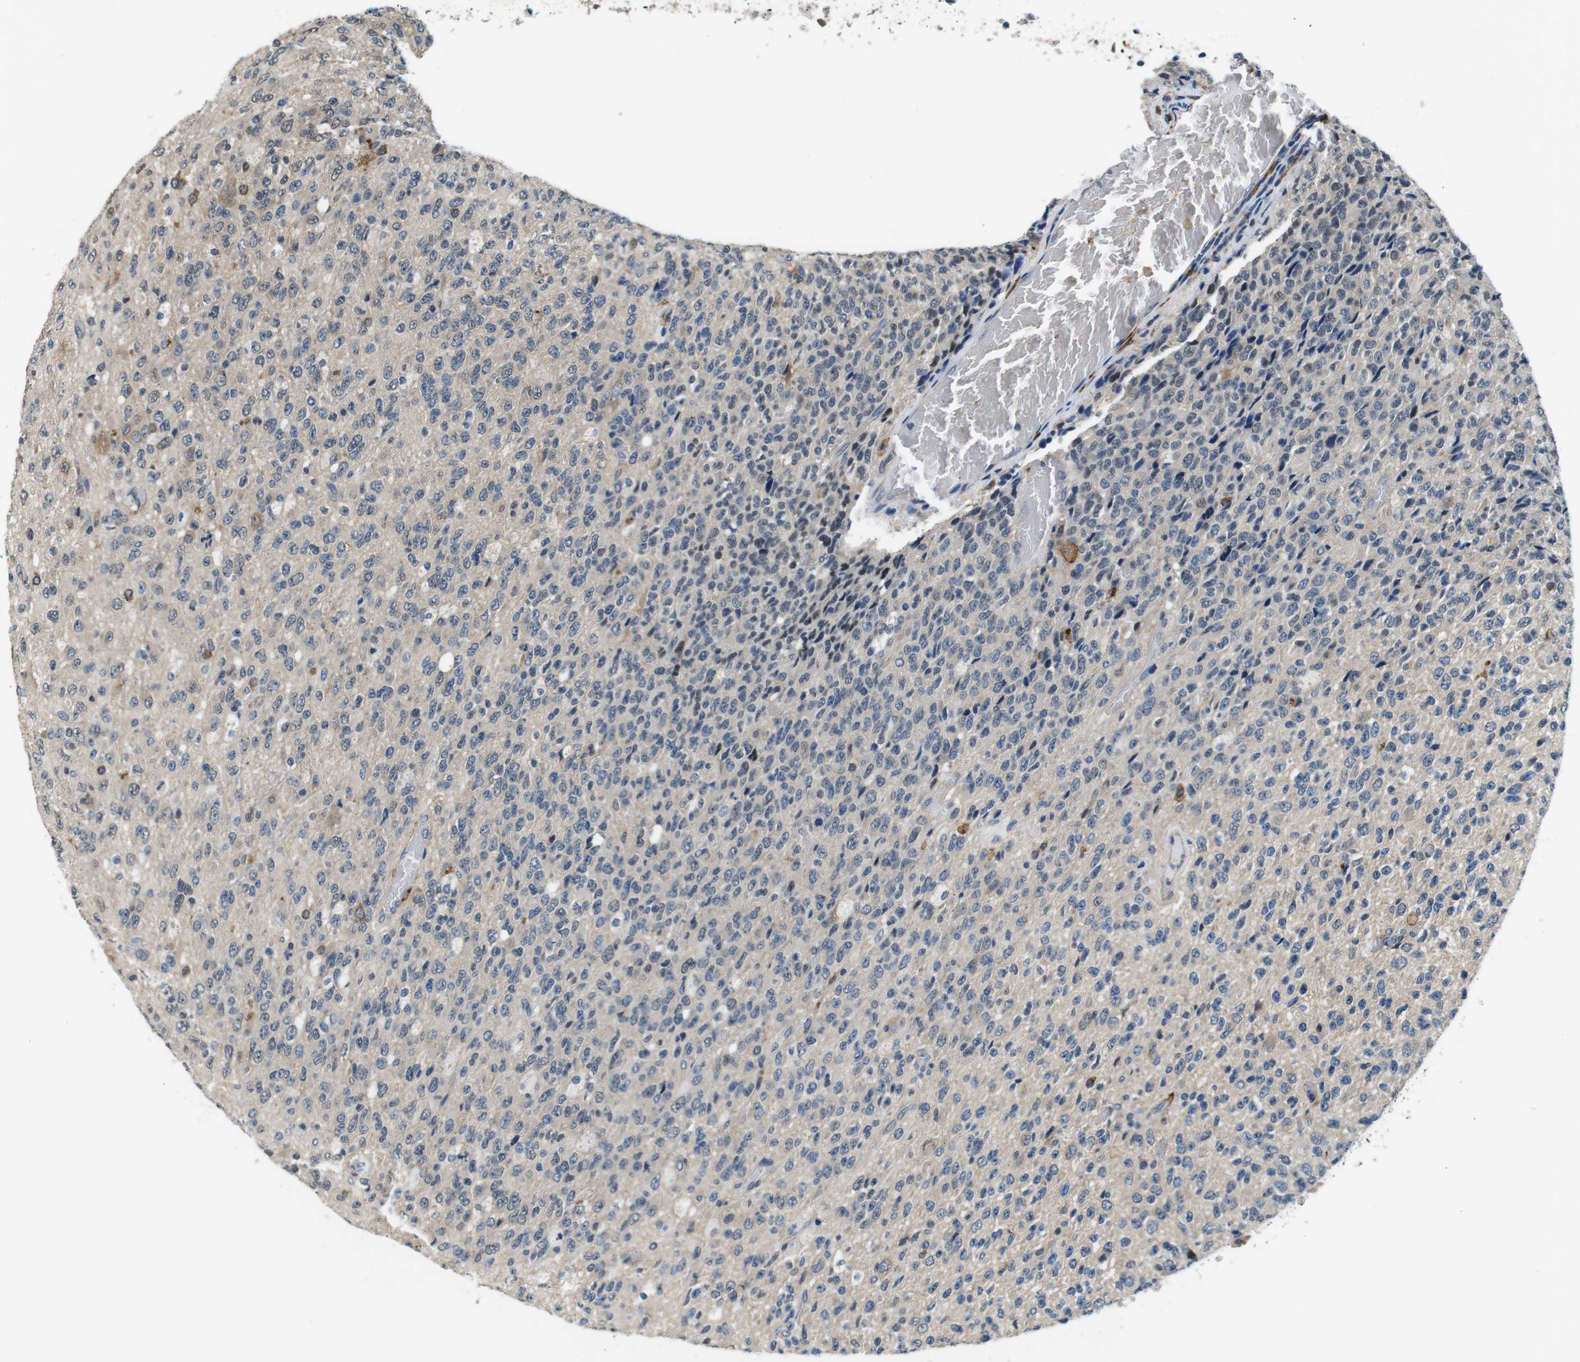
{"staining": {"intensity": "moderate", "quantity": "<25%", "location": "cytoplasmic/membranous"}, "tissue": "glioma", "cell_type": "Tumor cells", "image_type": "cancer", "snomed": [{"axis": "morphology", "description": "Glioma, malignant, High grade"}, {"axis": "topography", "description": "pancreas cauda"}], "caption": "An immunohistochemistry (IHC) photomicrograph of neoplastic tissue is shown. Protein staining in brown shows moderate cytoplasmic/membranous positivity in glioma within tumor cells. (DAB = brown stain, brightfield microscopy at high magnification).", "gene": "CD163L1", "patient": {"sex": "male", "age": 60}}